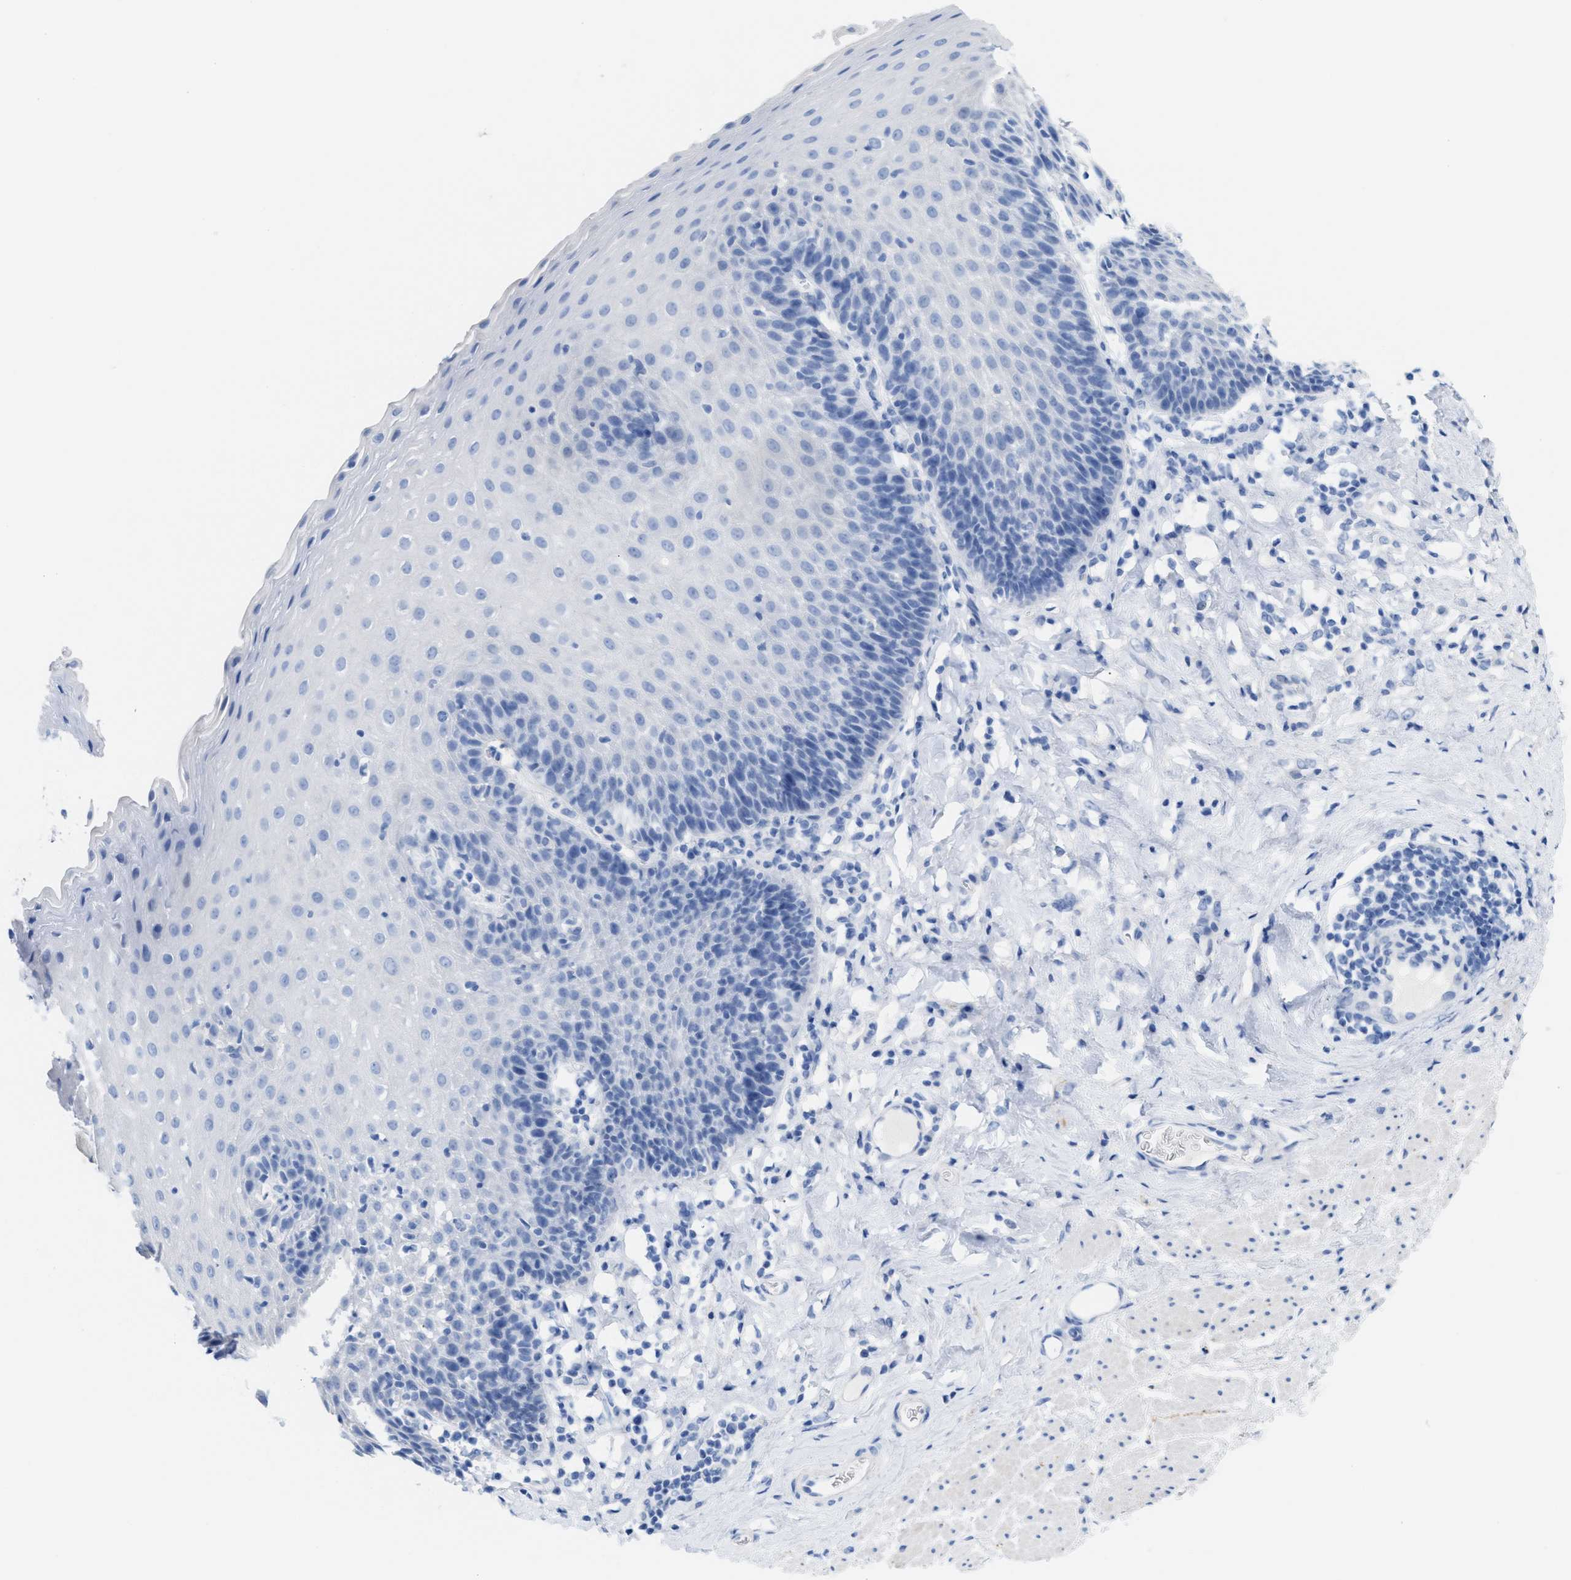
{"staining": {"intensity": "negative", "quantity": "none", "location": "none"}, "tissue": "esophagus", "cell_type": "Squamous epithelial cells", "image_type": "normal", "snomed": [{"axis": "morphology", "description": "Normal tissue, NOS"}, {"axis": "topography", "description": "Esophagus"}], "caption": "Immunohistochemistry (IHC) image of unremarkable human esophagus stained for a protein (brown), which shows no expression in squamous epithelial cells.", "gene": "ANKFN1", "patient": {"sex": "female", "age": 61}}